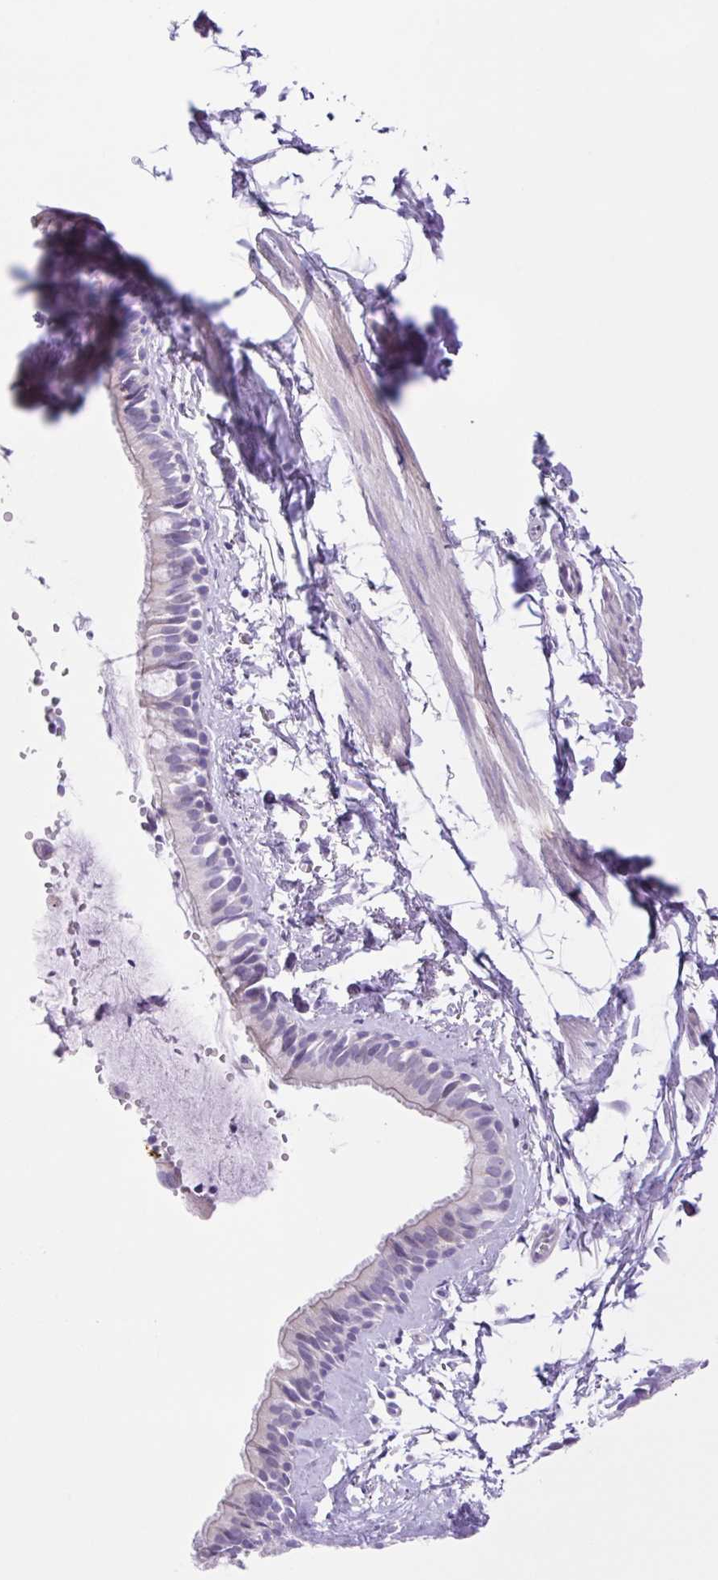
{"staining": {"intensity": "negative", "quantity": "none", "location": "none"}, "tissue": "bronchus", "cell_type": "Respiratory epithelial cells", "image_type": "normal", "snomed": [{"axis": "morphology", "description": "Normal tissue, NOS"}, {"axis": "topography", "description": "Bronchus"}], "caption": "Immunohistochemistry histopathology image of normal bronchus stained for a protein (brown), which demonstrates no expression in respiratory epithelial cells. (IHC, brightfield microscopy, high magnification).", "gene": "CDSN", "patient": {"sex": "female", "age": 59}}